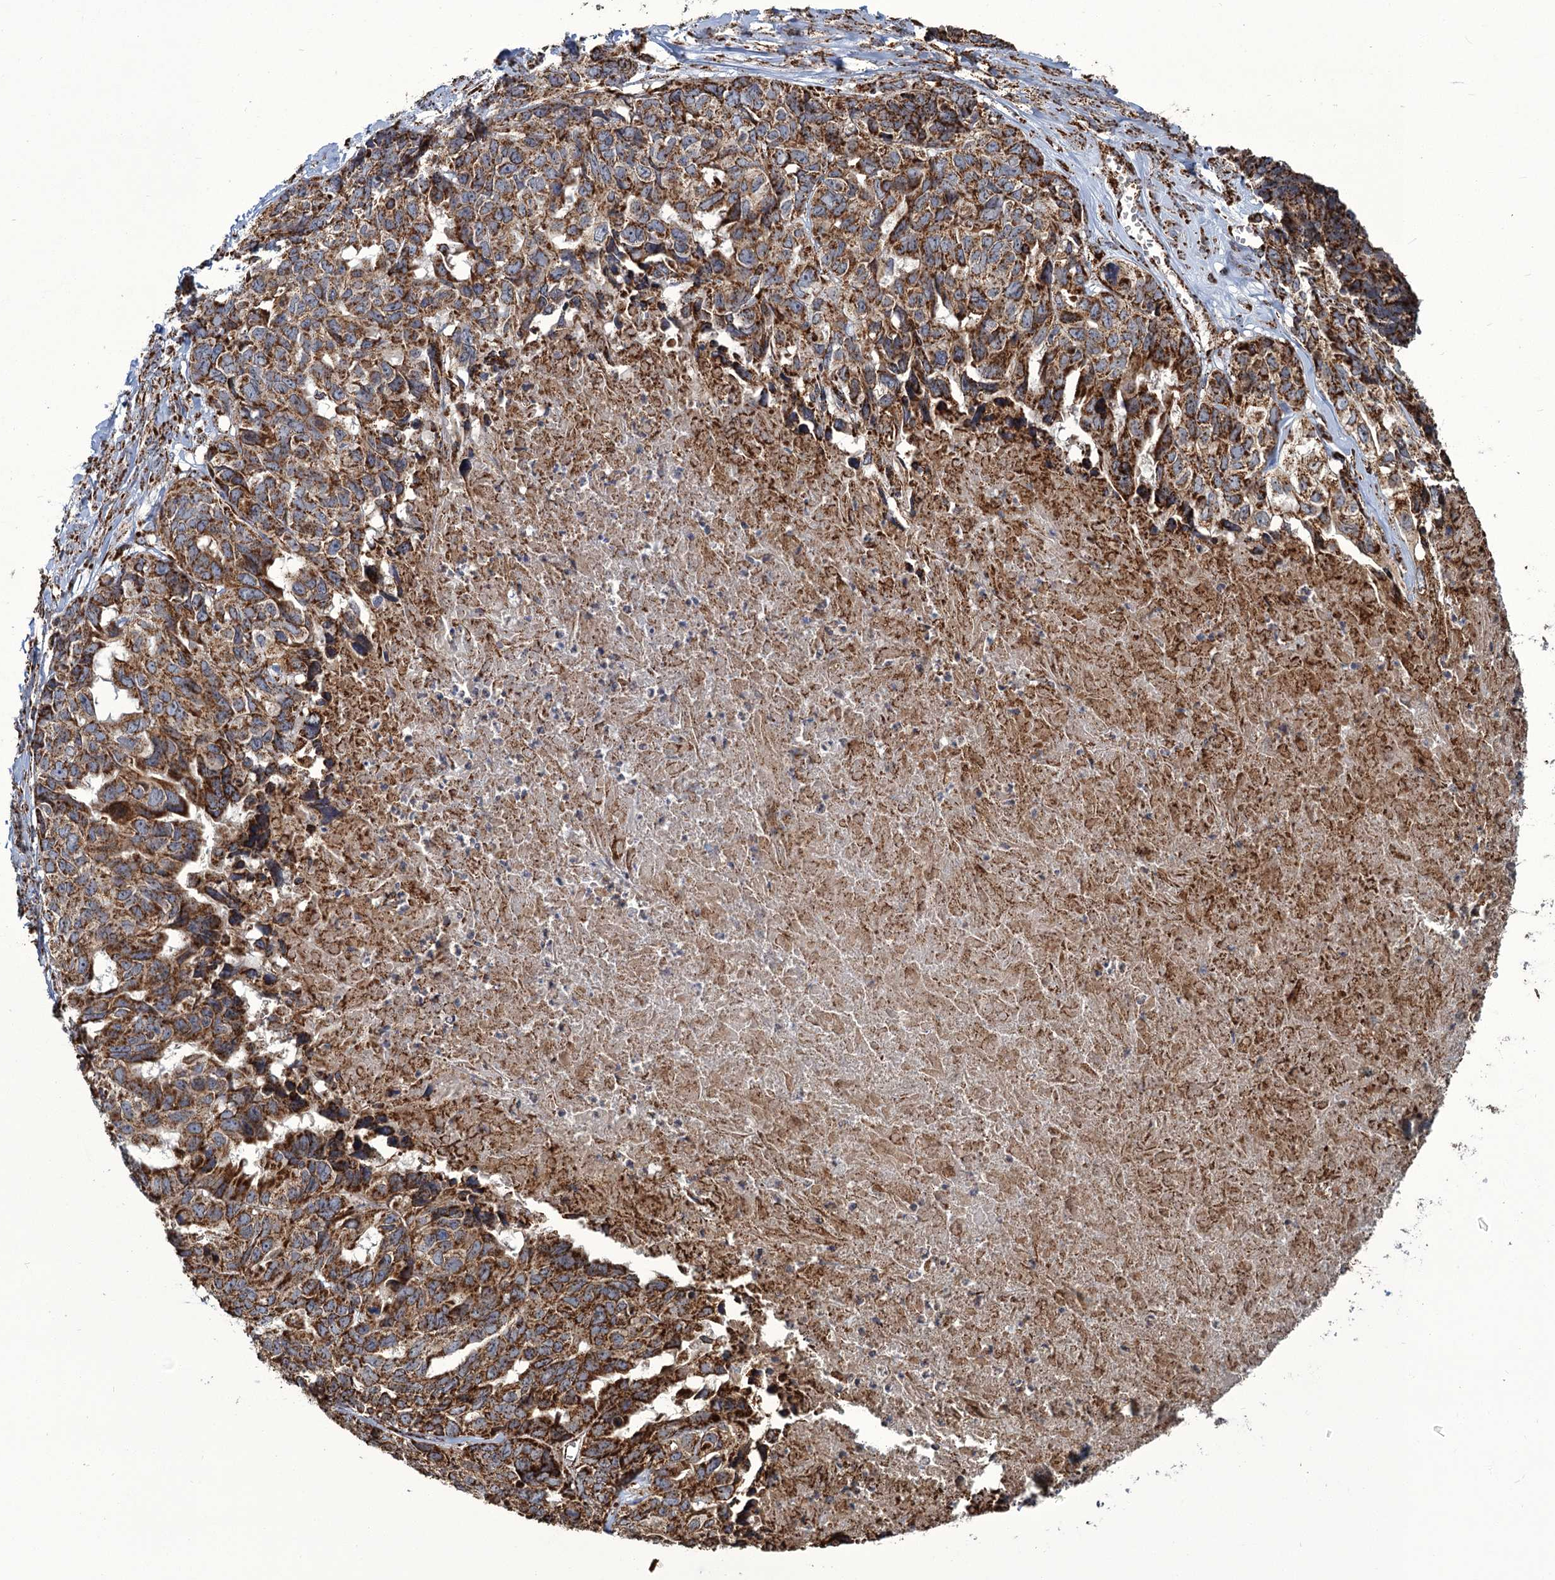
{"staining": {"intensity": "moderate", "quantity": ">75%", "location": "cytoplasmic/membranous"}, "tissue": "ovarian cancer", "cell_type": "Tumor cells", "image_type": "cancer", "snomed": [{"axis": "morphology", "description": "Cystadenocarcinoma, serous, NOS"}, {"axis": "topography", "description": "Ovary"}], "caption": "Immunohistochemical staining of ovarian serous cystadenocarcinoma reveals medium levels of moderate cytoplasmic/membranous staining in approximately >75% of tumor cells. (DAB (3,3'-diaminobenzidine) IHC with brightfield microscopy, high magnification).", "gene": "APH1A", "patient": {"sex": "female", "age": 79}}